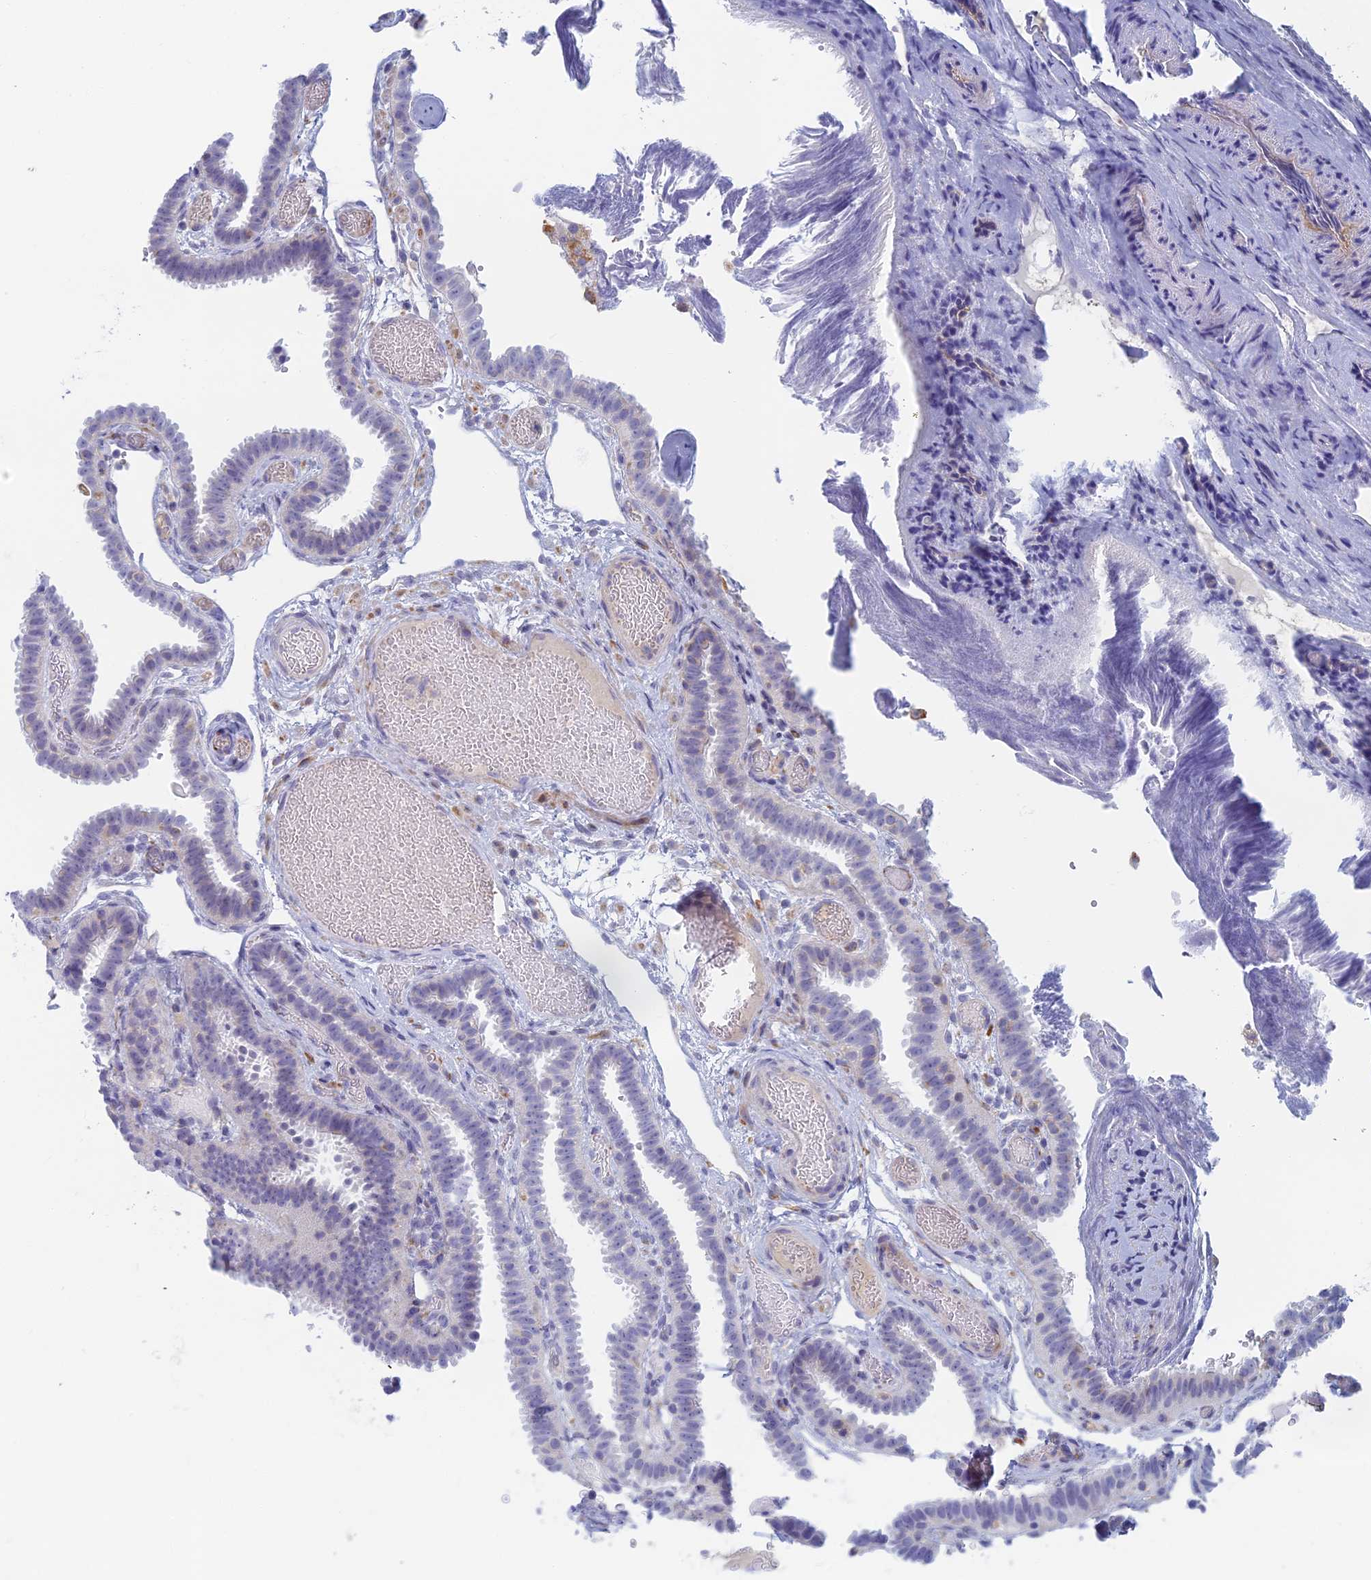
{"staining": {"intensity": "weak", "quantity": "<25%", "location": "cytoplasmic/membranous"}, "tissue": "fallopian tube", "cell_type": "Glandular cells", "image_type": "normal", "snomed": [{"axis": "morphology", "description": "Normal tissue, NOS"}, {"axis": "topography", "description": "Fallopian tube"}], "caption": "A histopathology image of fallopian tube stained for a protein reveals no brown staining in glandular cells. Nuclei are stained in blue.", "gene": "FERD3L", "patient": {"sex": "female", "age": 37}}